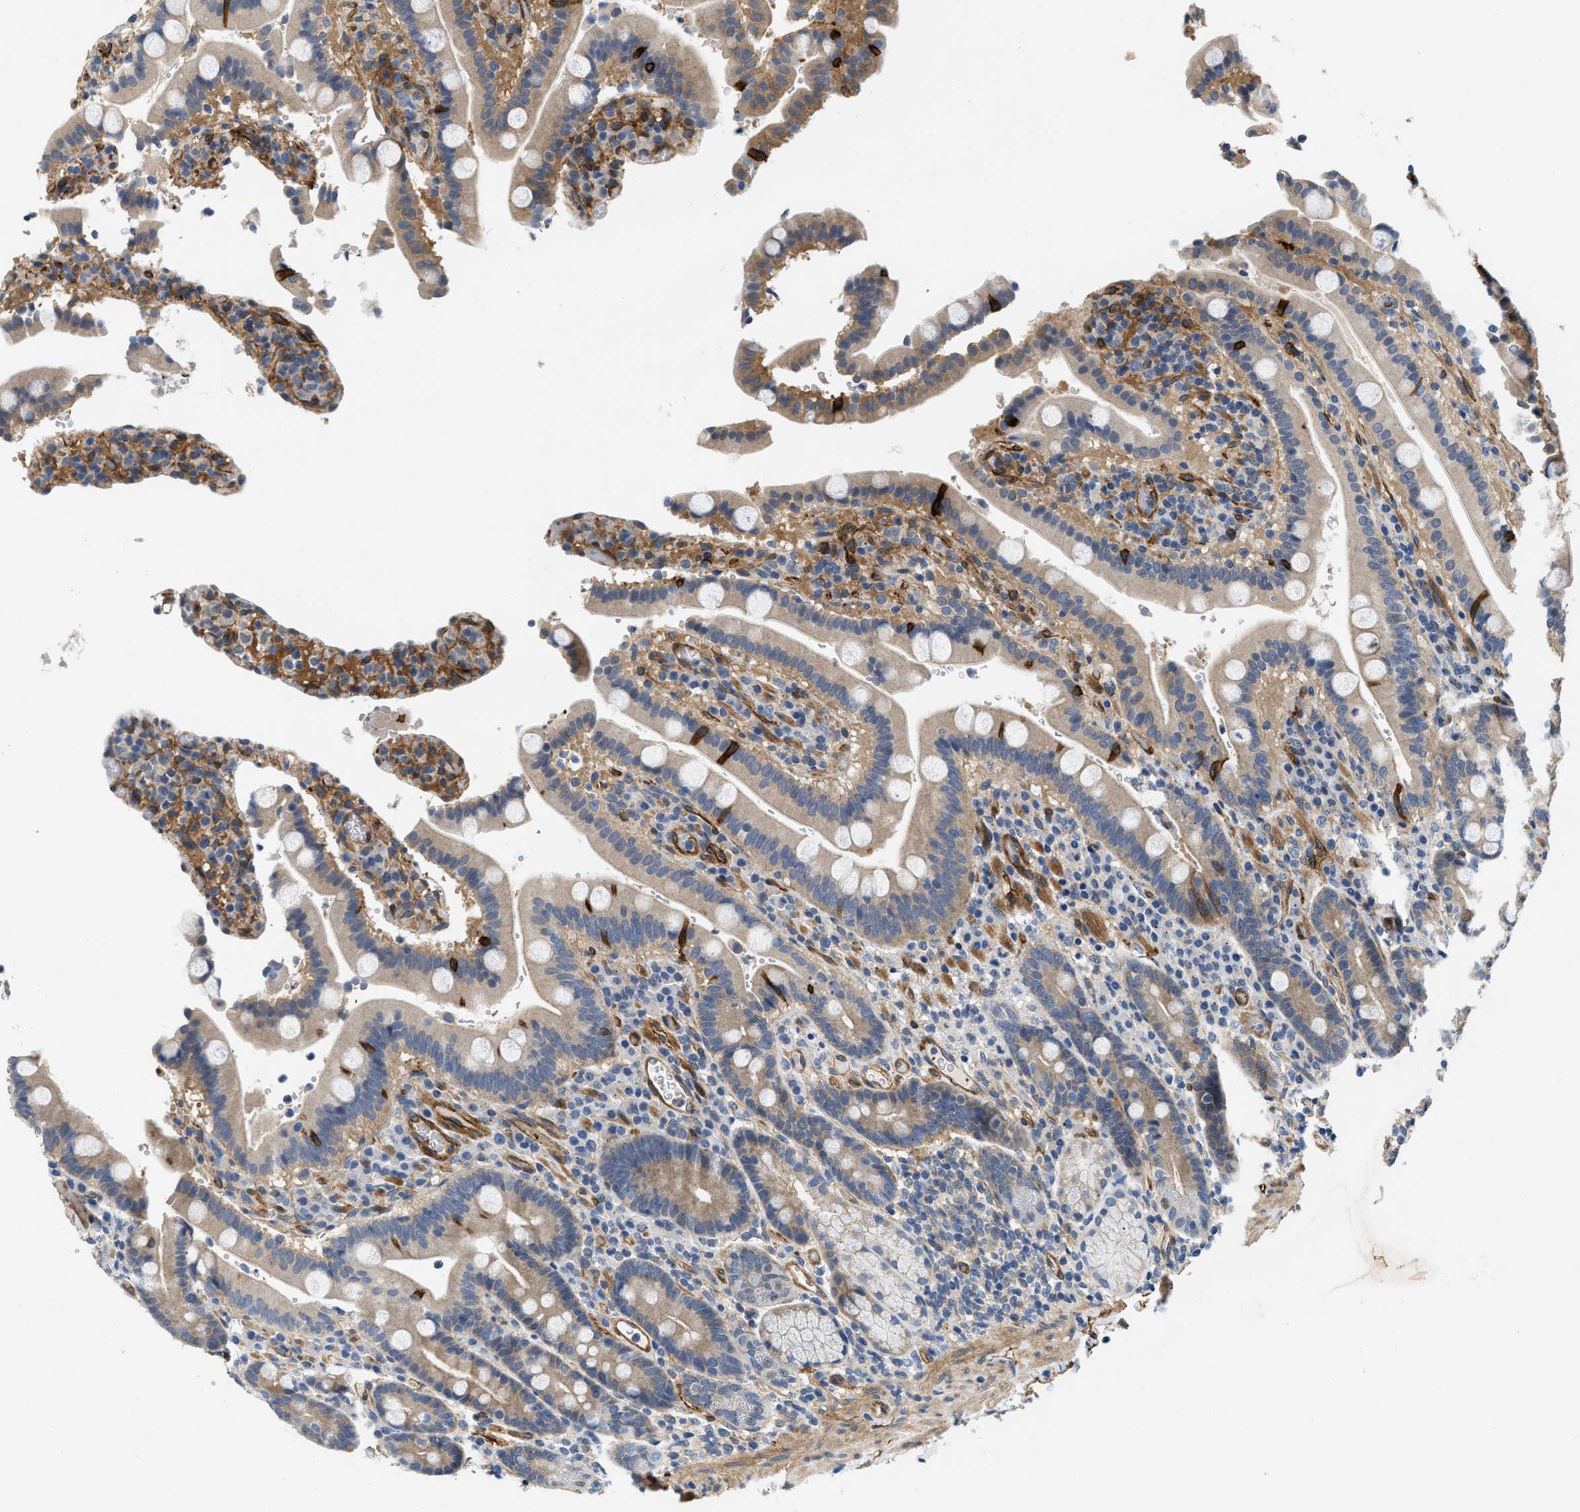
{"staining": {"intensity": "weak", "quantity": ">75%", "location": "cytoplasmic/membranous"}, "tissue": "duodenum", "cell_type": "Glandular cells", "image_type": "normal", "snomed": [{"axis": "morphology", "description": "Normal tissue, NOS"}, {"axis": "topography", "description": "Small intestine, NOS"}], "caption": "DAB immunohistochemical staining of unremarkable duodenum shows weak cytoplasmic/membranous protein expression in about >75% of glandular cells. (DAB IHC with brightfield microscopy, high magnification).", "gene": "RAPH1", "patient": {"sex": "female", "age": 71}}